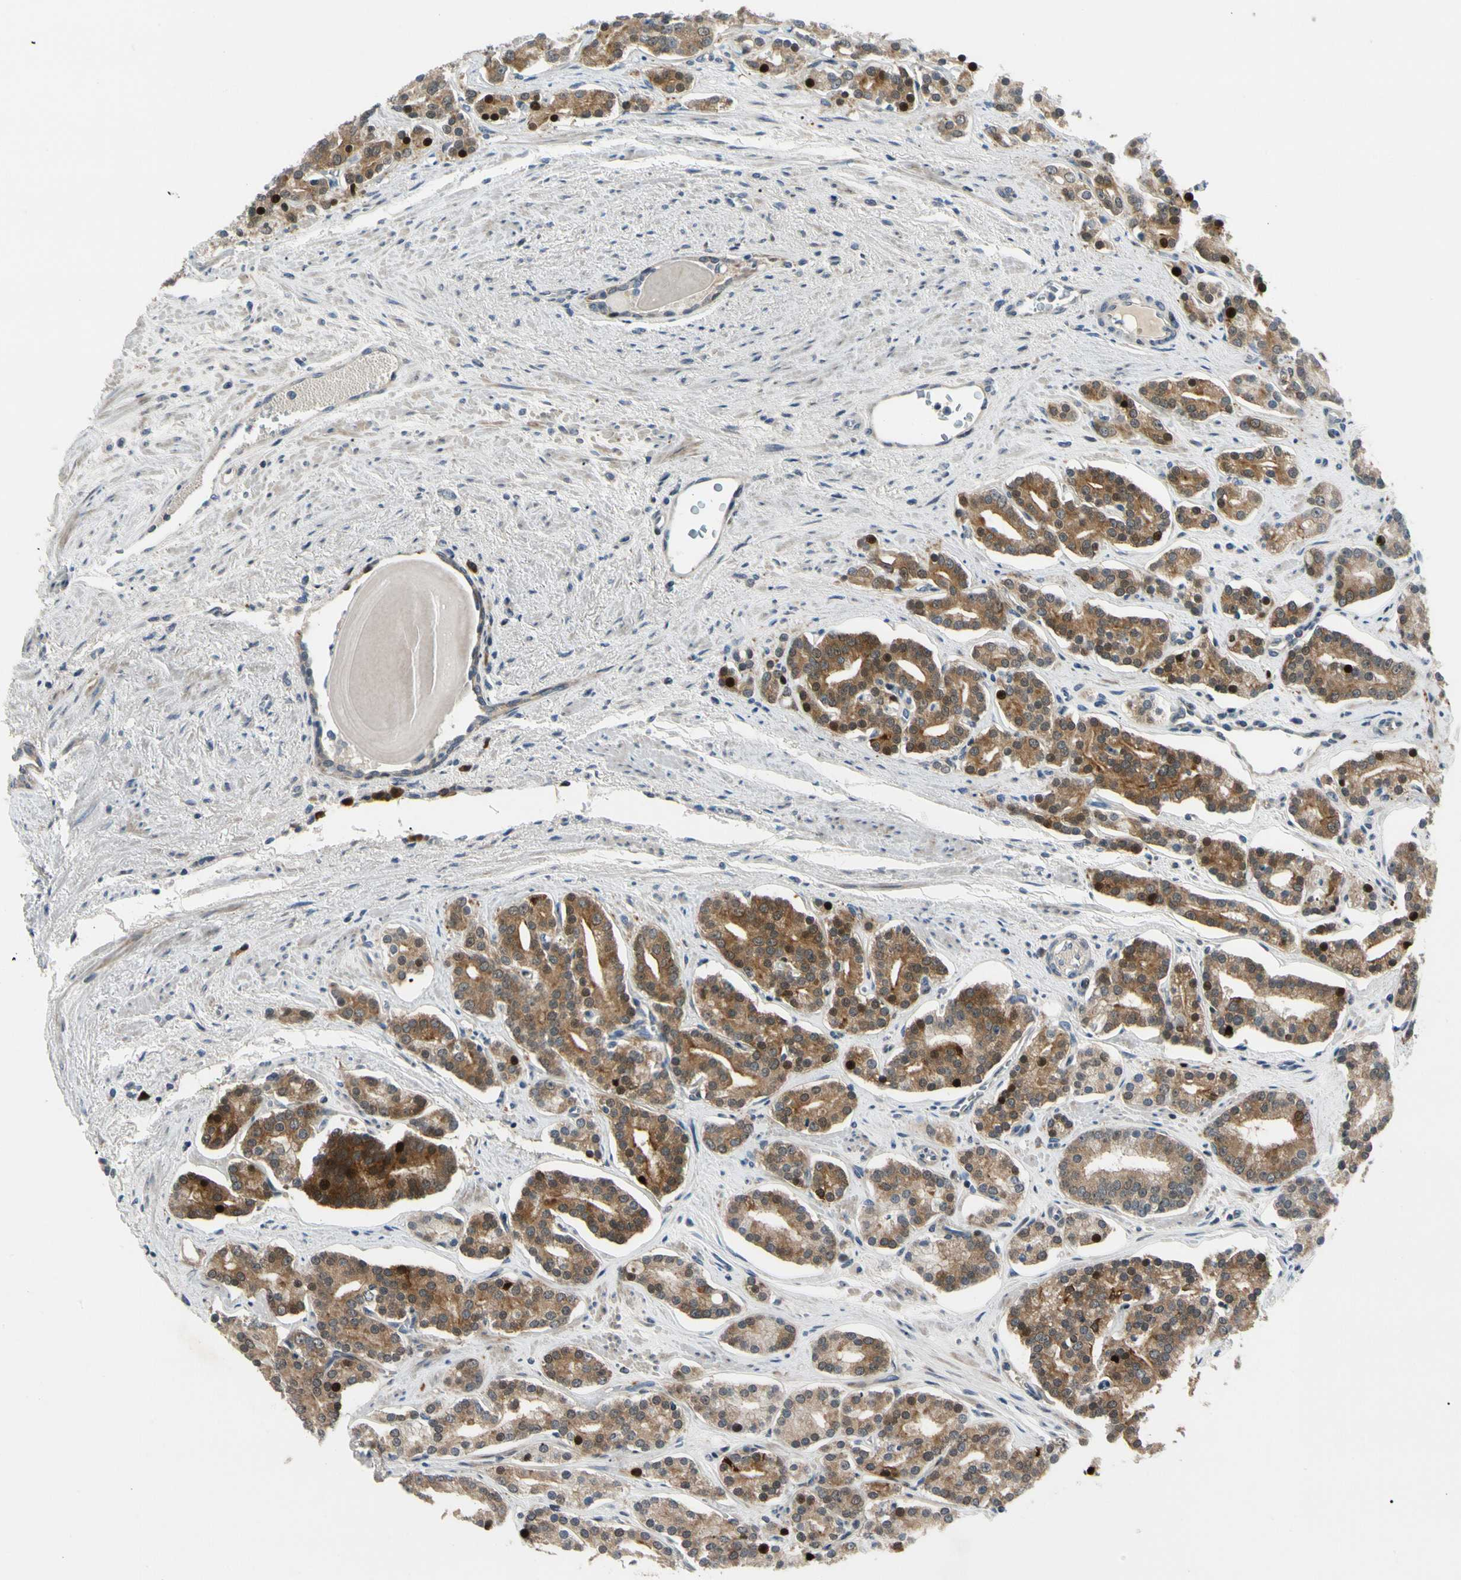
{"staining": {"intensity": "moderate", "quantity": ">75%", "location": "cytoplasmic/membranous,nuclear"}, "tissue": "prostate cancer", "cell_type": "Tumor cells", "image_type": "cancer", "snomed": [{"axis": "morphology", "description": "Adenocarcinoma, Low grade"}, {"axis": "topography", "description": "Prostate"}], "caption": "Protein expression analysis of prostate cancer demonstrates moderate cytoplasmic/membranous and nuclear expression in approximately >75% of tumor cells. The protein is stained brown, and the nuclei are stained in blue (DAB IHC with brightfield microscopy, high magnification).", "gene": "HMGCR", "patient": {"sex": "male", "age": 63}}